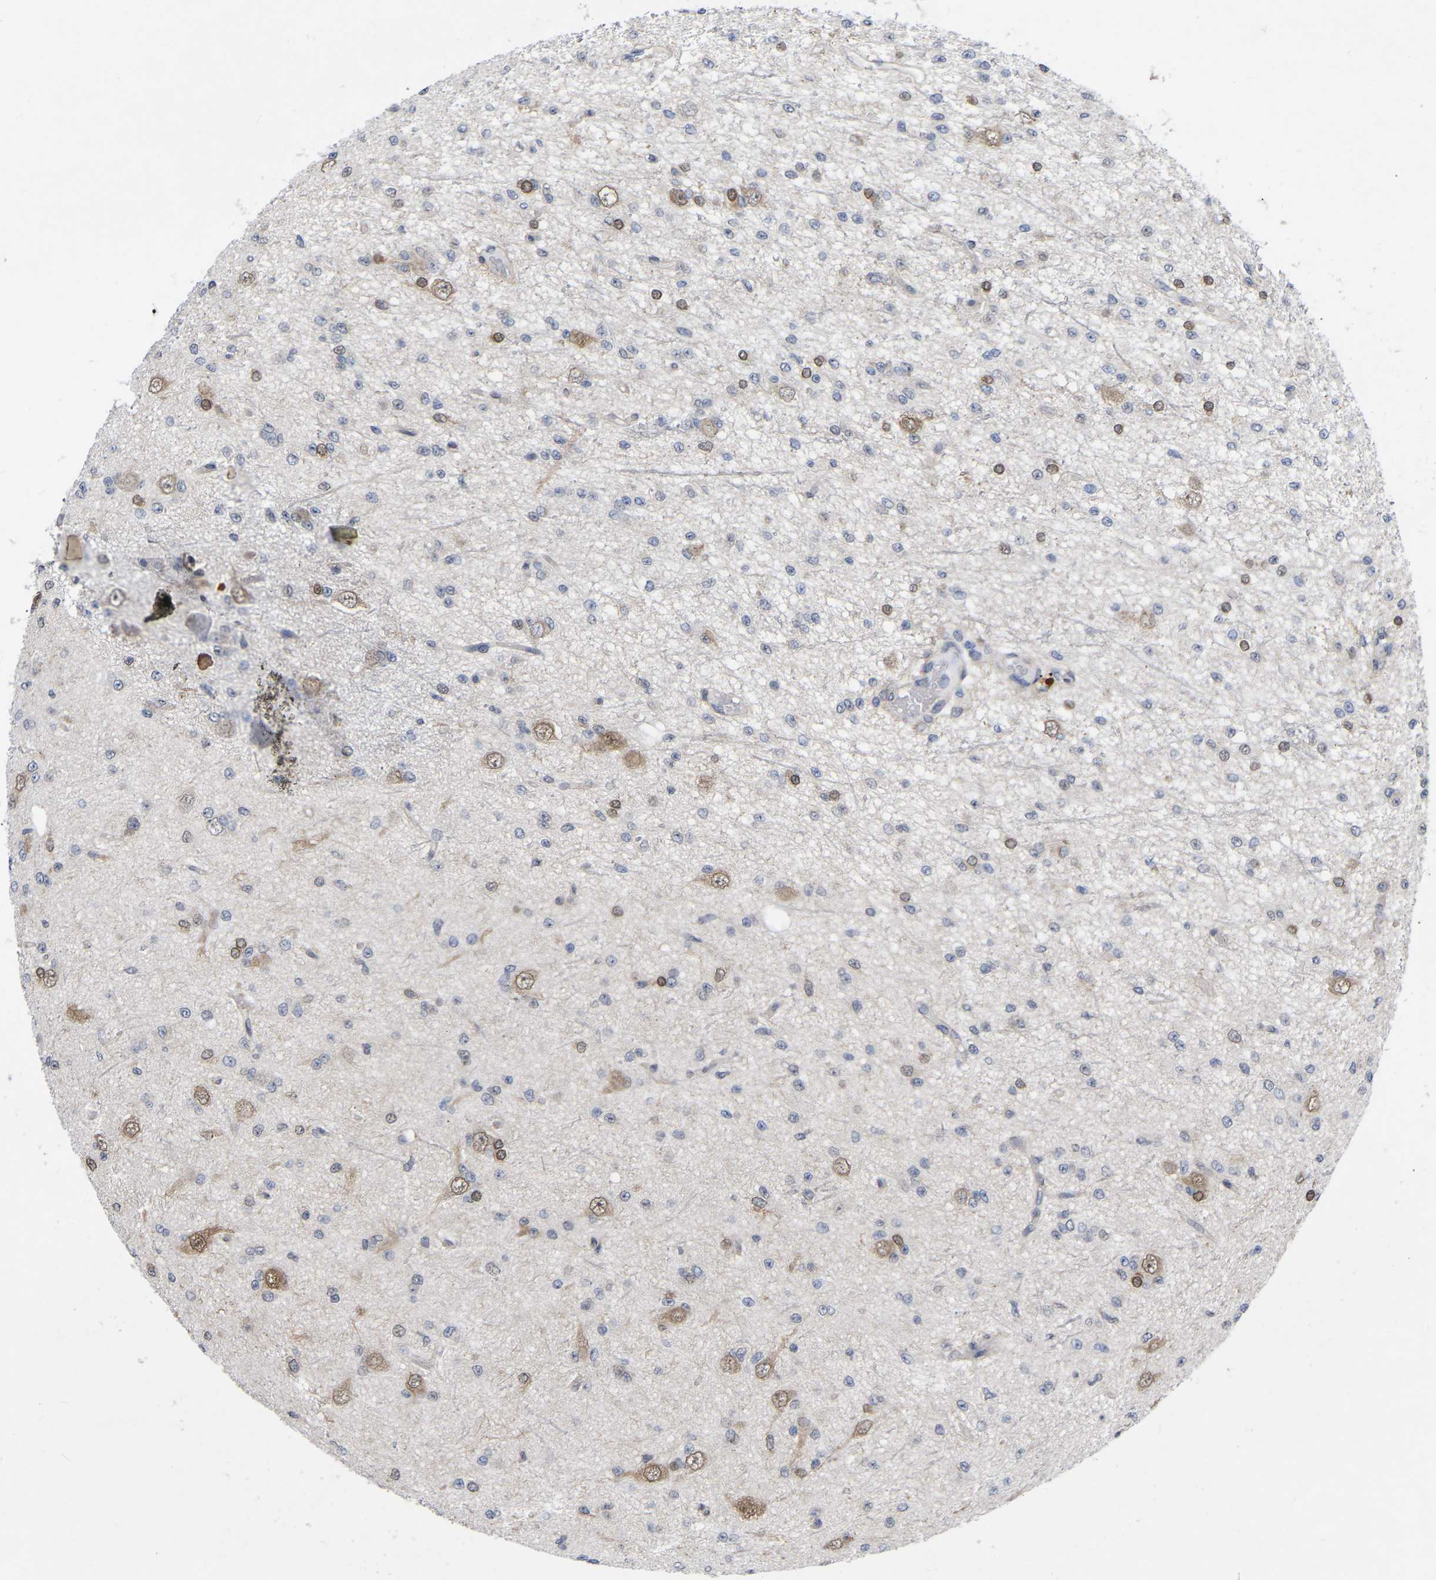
{"staining": {"intensity": "moderate", "quantity": "25%-75%", "location": "nuclear"}, "tissue": "glioma", "cell_type": "Tumor cells", "image_type": "cancer", "snomed": [{"axis": "morphology", "description": "Glioma, malignant, Low grade"}, {"axis": "topography", "description": "Brain"}], "caption": "Immunohistochemistry (IHC) (DAB (3,3'-diaminobenzidine)) staining of human glioma shows moderate nuclear protein expression in about 25%-75% of tumor cells. Using DAB (3,3'-diaminobenzidine) (brown) and hematoxylin (blue) stains, captured at high magnification using brightfield microscopy.", "gene": "UBE4B", "patient": {"sex": "male", "age": 38}}